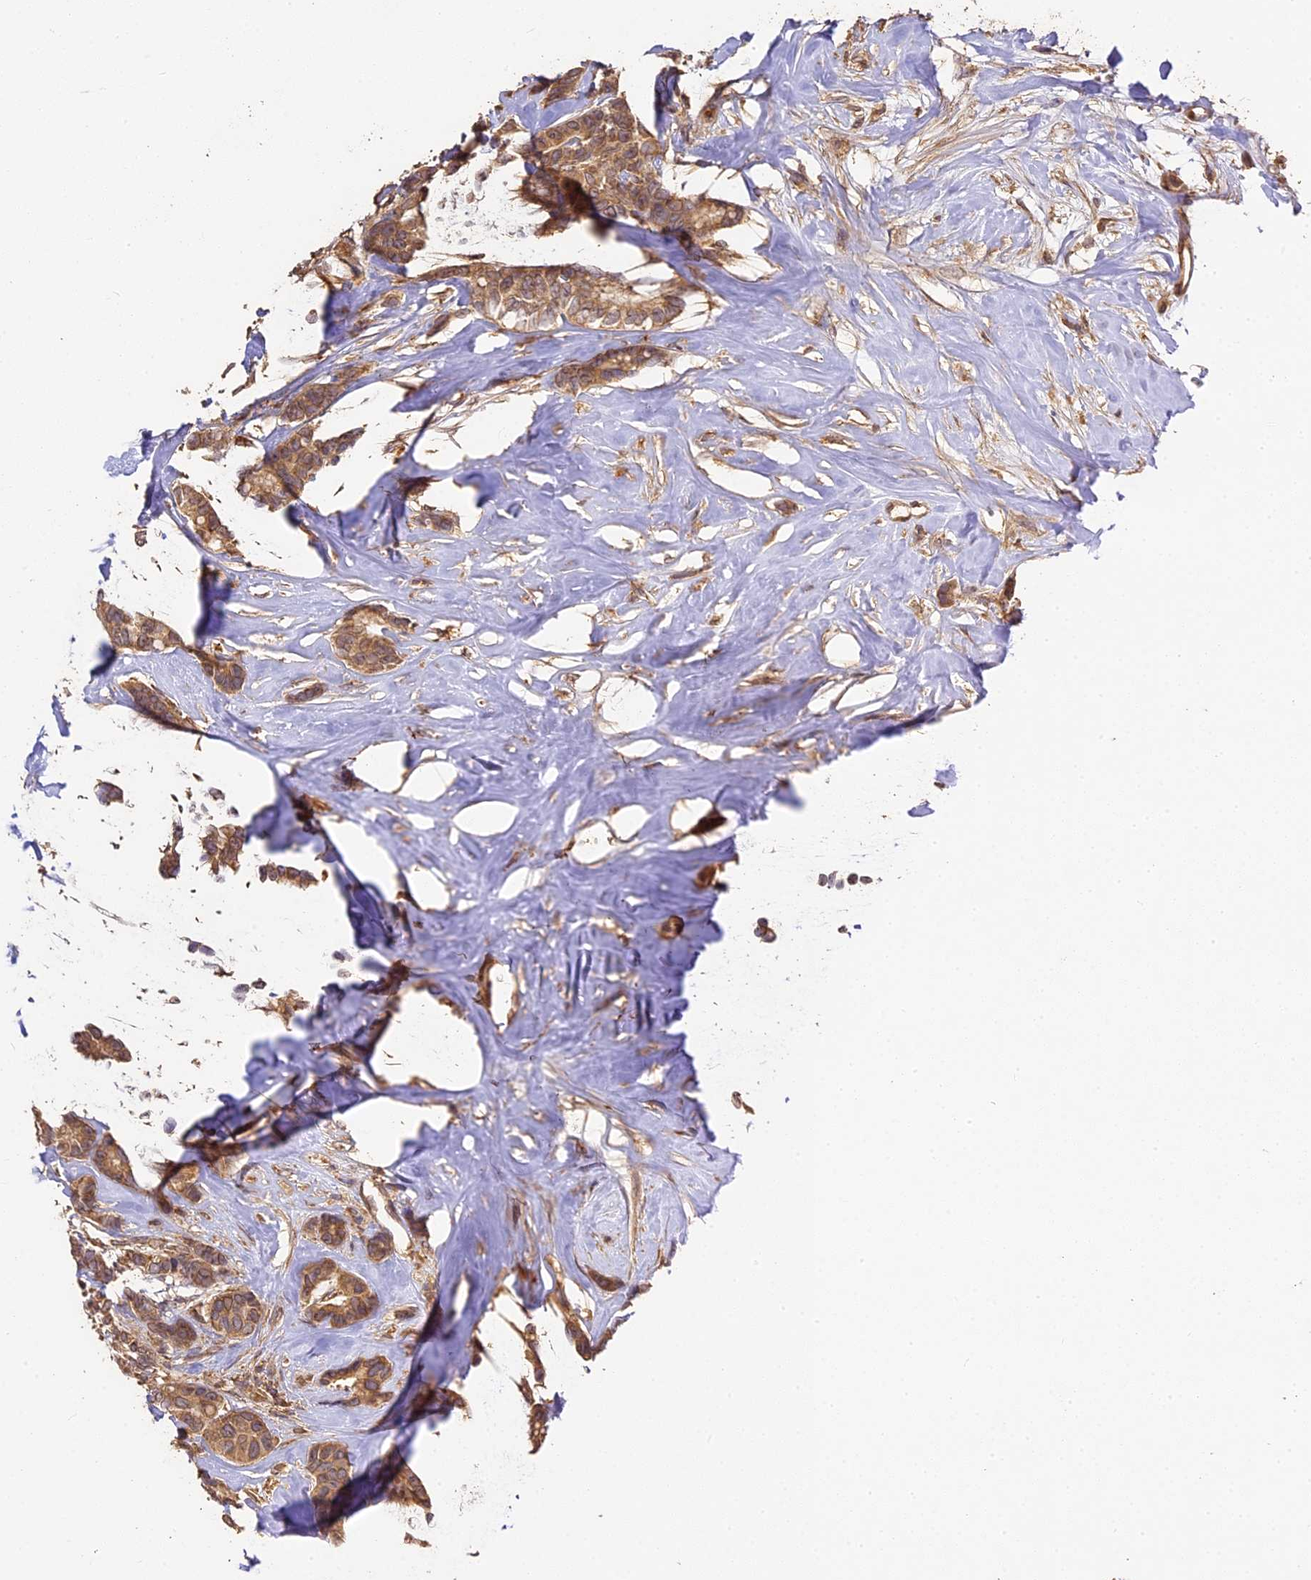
{"staining": {"intensity": "moderate", "quantity": ">75%", "location": "cytoplasmic/membranous"}, "tissue": "breast cancer", "cell_type": "Tumor cells", "image_type": "cancer", "snomed": [{"axis": "morphology", "description": "Duct carcinoma"}, {"axis": "topography", "description": "Breast"}], "caption": "A photomicrograph of invasive ductal carcinoma (breast) stained for a protein exhibits moderate cytoplasmic/membranous brown staining in tumor cells.", "gene": "BRAP", "patient": {"sex": "female", "age": 87}}